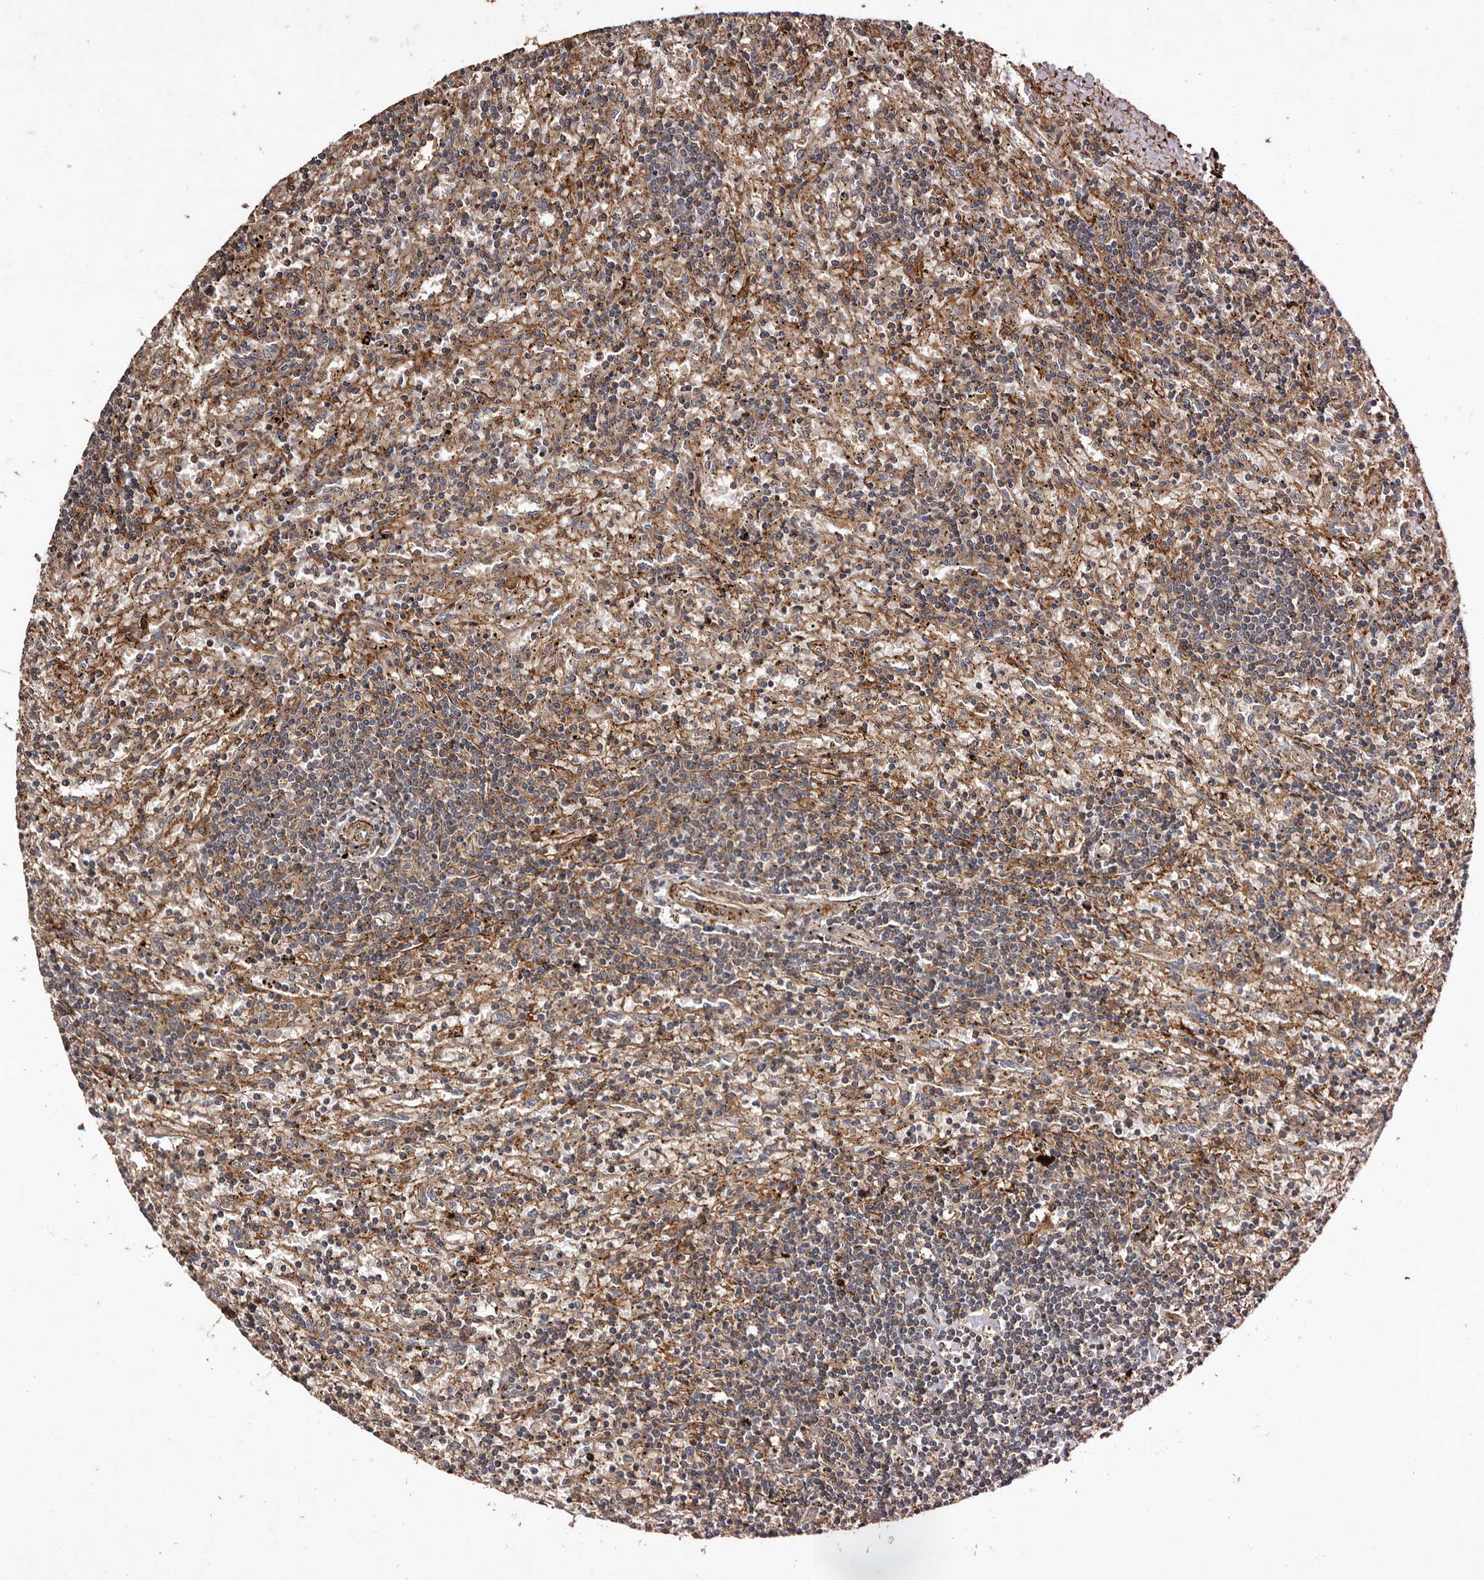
{"staining": {"intensity": "weak", "quantity": "25%-75%", "location": "cytoplasmic/membranous"}, "tissue": "lymphoma", "cell_type": "Tumor cells", "image_type": "cancer", "snomed": [{"axis": "morphology", "description": "Malignant lymphoma, non-Hodgkin's type, Low grade"}, {"axis": "topography", "description": "Spleen"}], "caption": "A low amount of weak cytoplasmic/membranous positivity is appreciated in approximately 25%-75% of tumor cells in malignant lymphoma, non-Hodgkin's type (low-grade) tissue.", "gene": "PRKD3", "patient": {"sex": "male", "age": 76}}